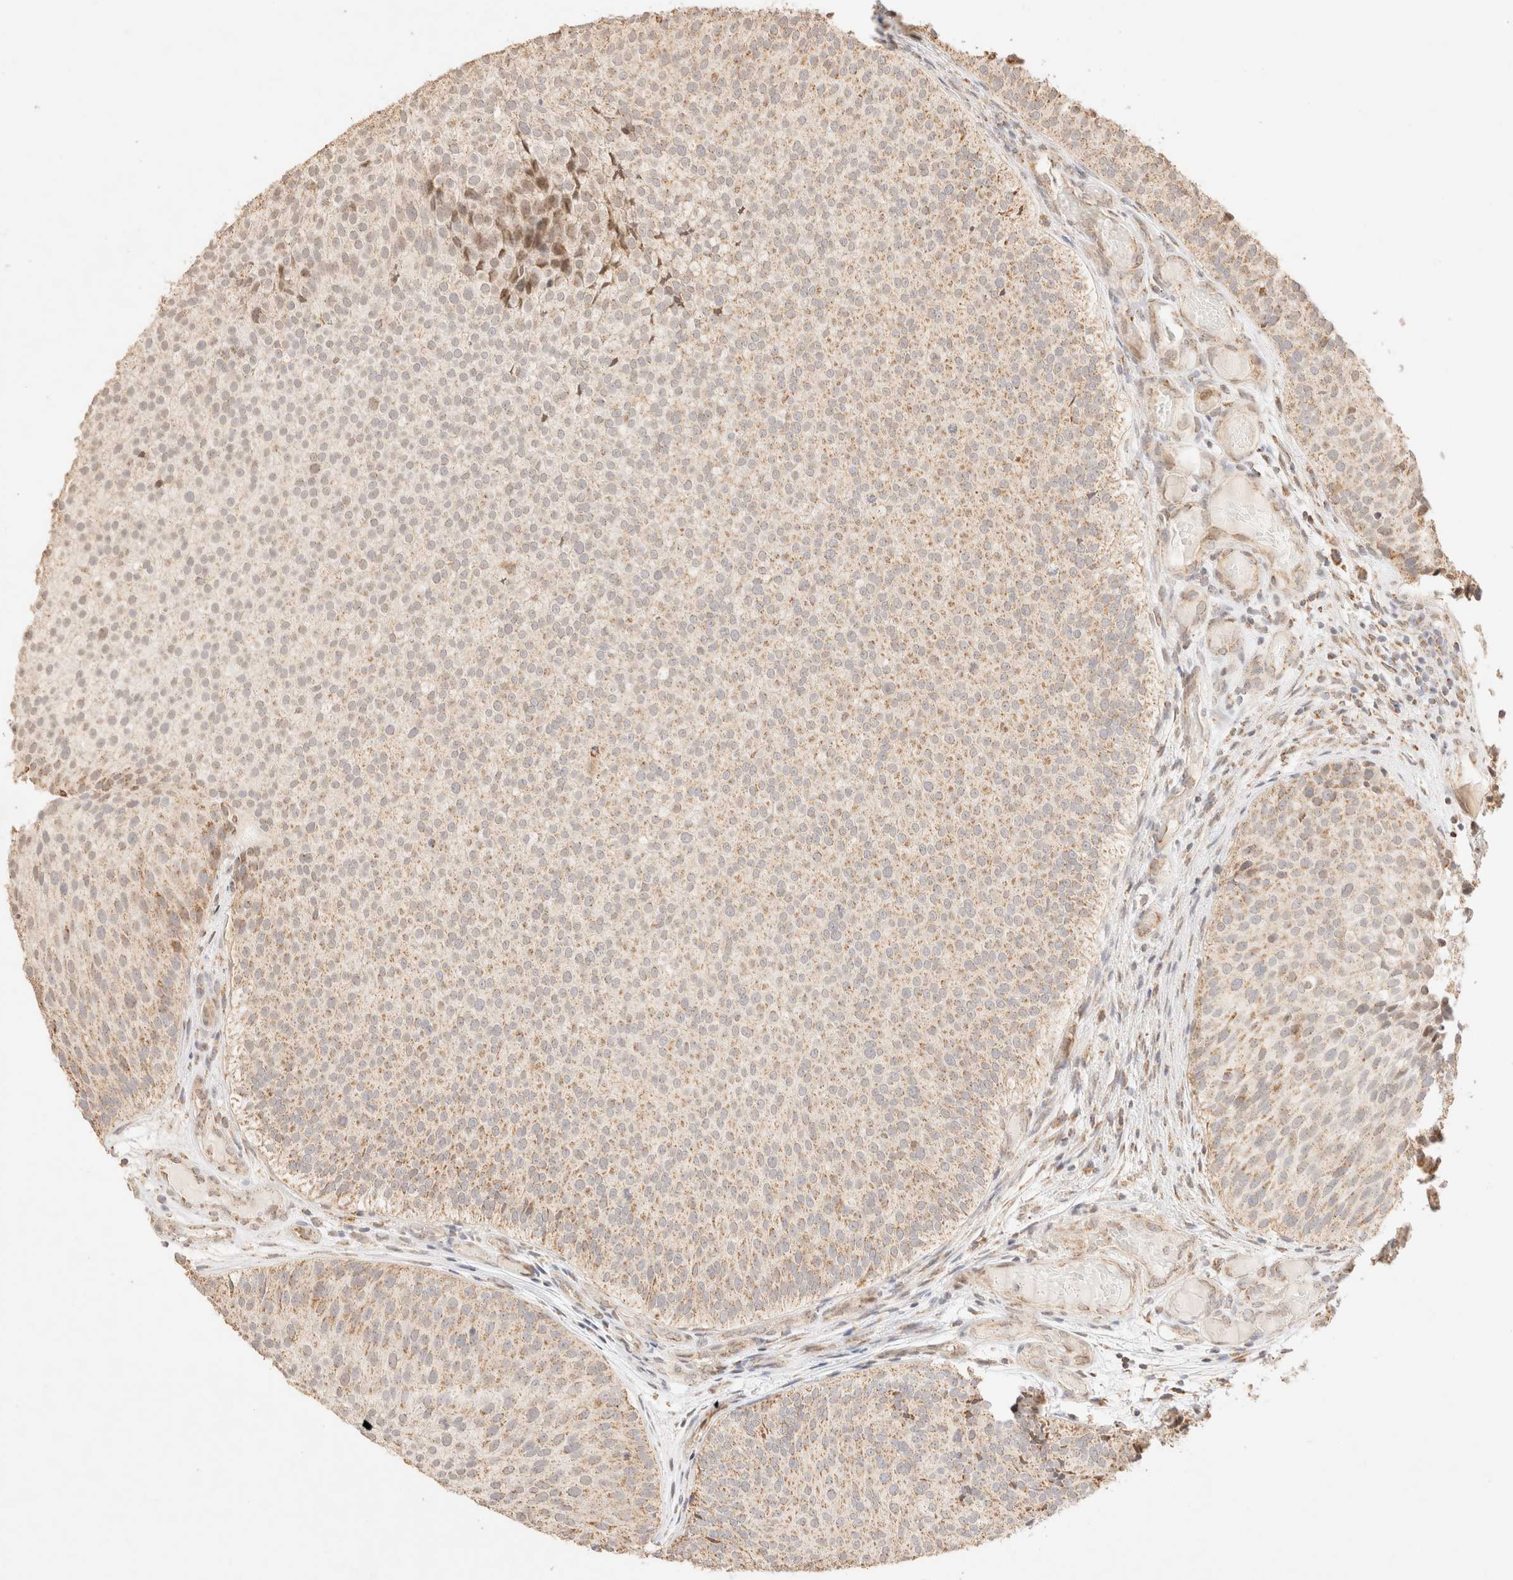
{"staining": {"intensity": "weak", "quantity": ">75%", "location": "cytoplasmic/membranous"}, "tissue": "urothelial cancer", "cell_type": "Tumor cells", "image_type": "cancer", "snomed": [{"axis": "morphology", "description": "Urothelial carcinoma, Low grade"}, {"axis": "topography", "description": "Urinary bladder"}], "caption": "Low-grade urothelial carcinoma was stained to show a protein in brown. There is low levels of weak cytoplasmic/membranous positivity in approximately >75% of tumor cells. (DAB IHC with brightfield microscopy, high magnification).", "gene": "TACO1", "patient": {"sex": "male", "age": 86}}